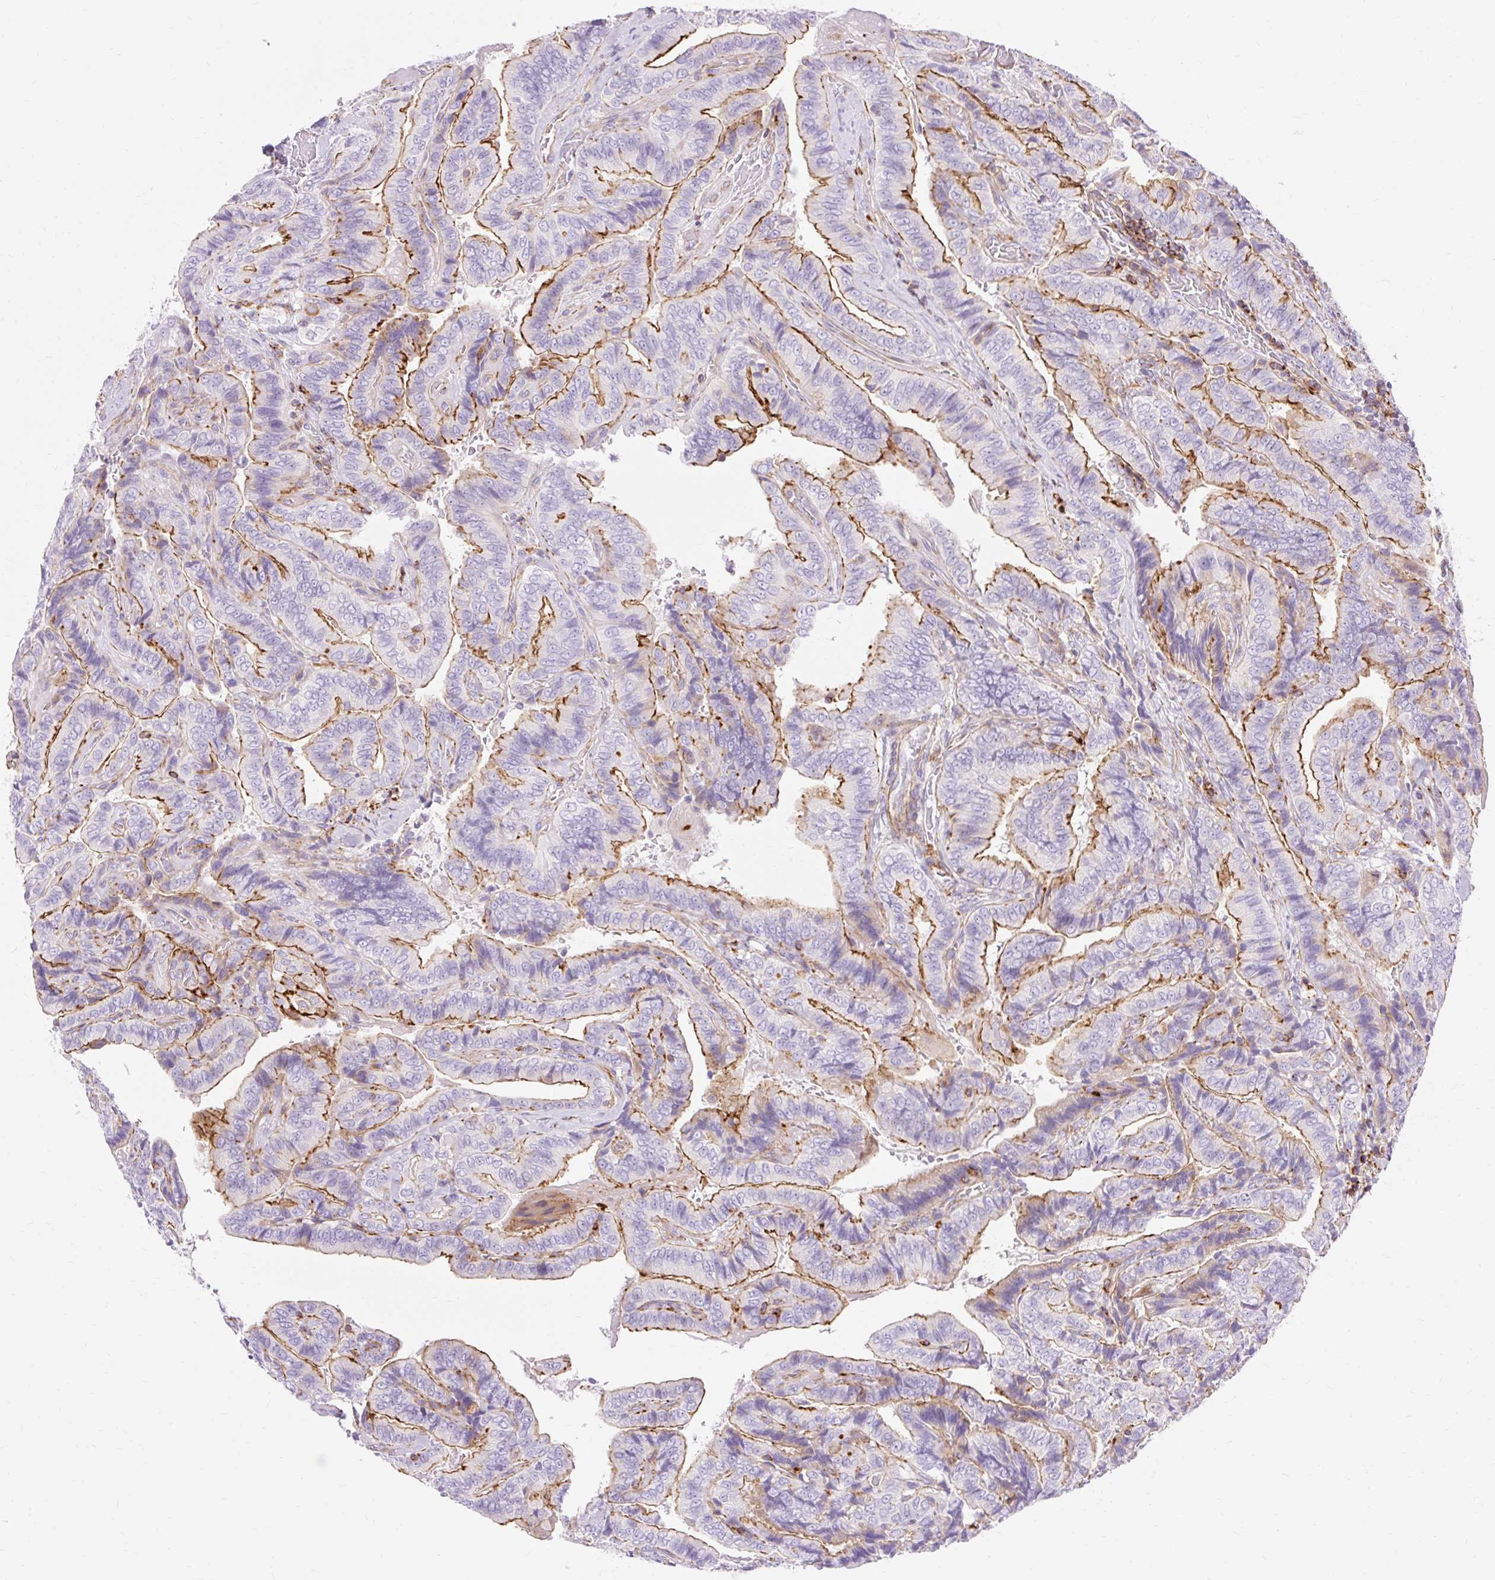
{"staining": {"intensity": "moderate", "quantity": "25%-75%", "location": "cytoplasmic/membranous"}, "tissue": "thyroid cancer", "cell_type": "Tumor cells", "image_type": "cancer", "snomed": [{"axis": "morphology", "description": "Papillary adenocarcinoma, NOS"}, {"axis": "topography", "description": "Thyroid gland"}], "caption": "A micrograph of thyroid cancer (papillary adenocarcinoma) stained for a protein reveals moderate cytoplasmic/membranous brown staining in tumor cells.", "gene": "CORO7-PAM16", "patient": {"sex": "male", "age": 61}}